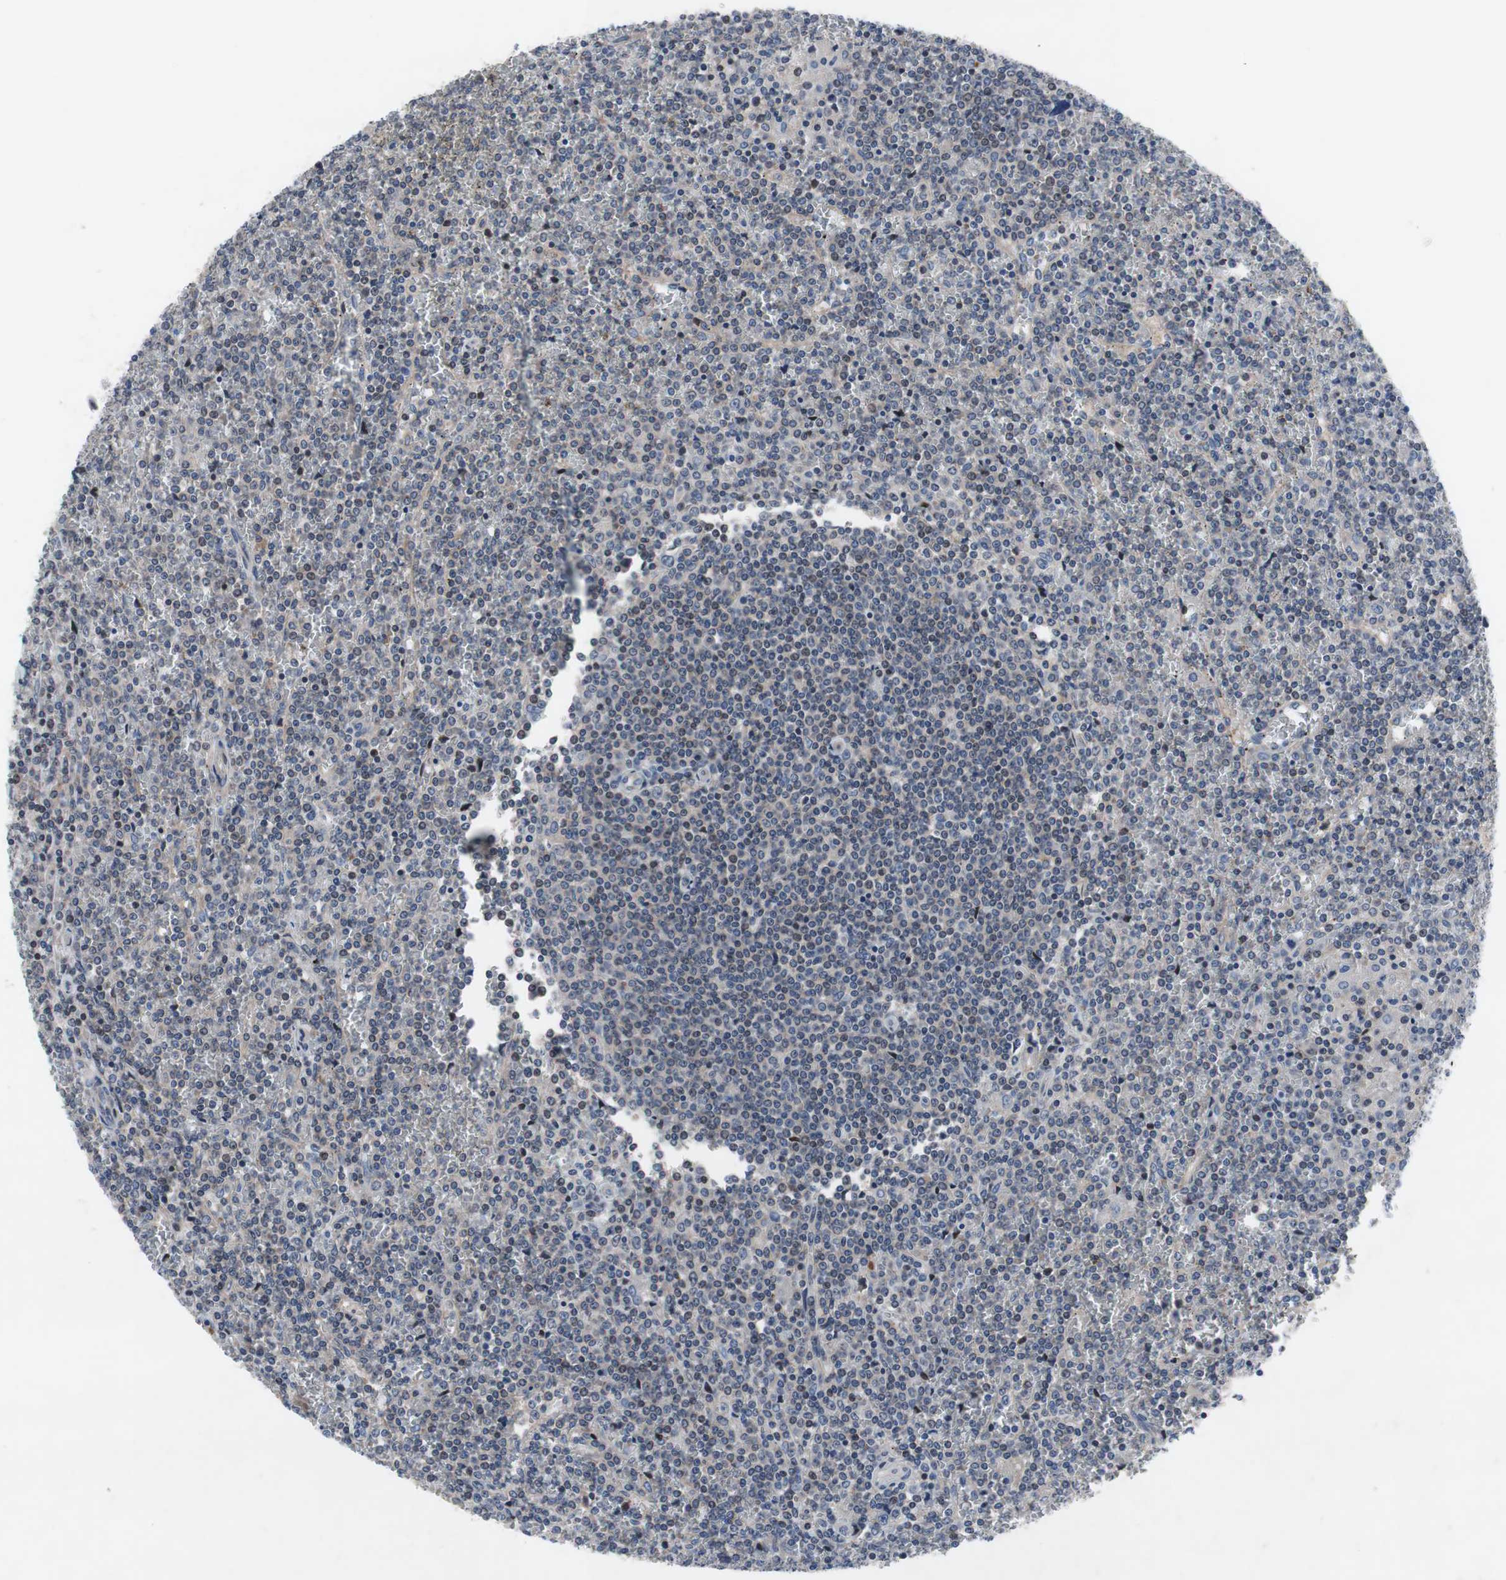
{"staining": {"intensity": "weak", "quantity": "<25%", "location": "cytoplasmic/membranous,nuclear"}, "tissue": "lymphoma", "cell_type": "Tumor cells", "image_type": "cancer", "snomed": [{"axis": "morphology", "description": "Malignant lymphoma, non-Hodgkin's type, Low grade"}, {"axis": "topography", "description": "Spleen"}], "caption": "Tumor cells show no significant protein positivity in malignant lymphoma, non-Hodgkin's type (low-grade).", "gene": "MUTYH", "patient": {"sex": "female", "age": 19}}